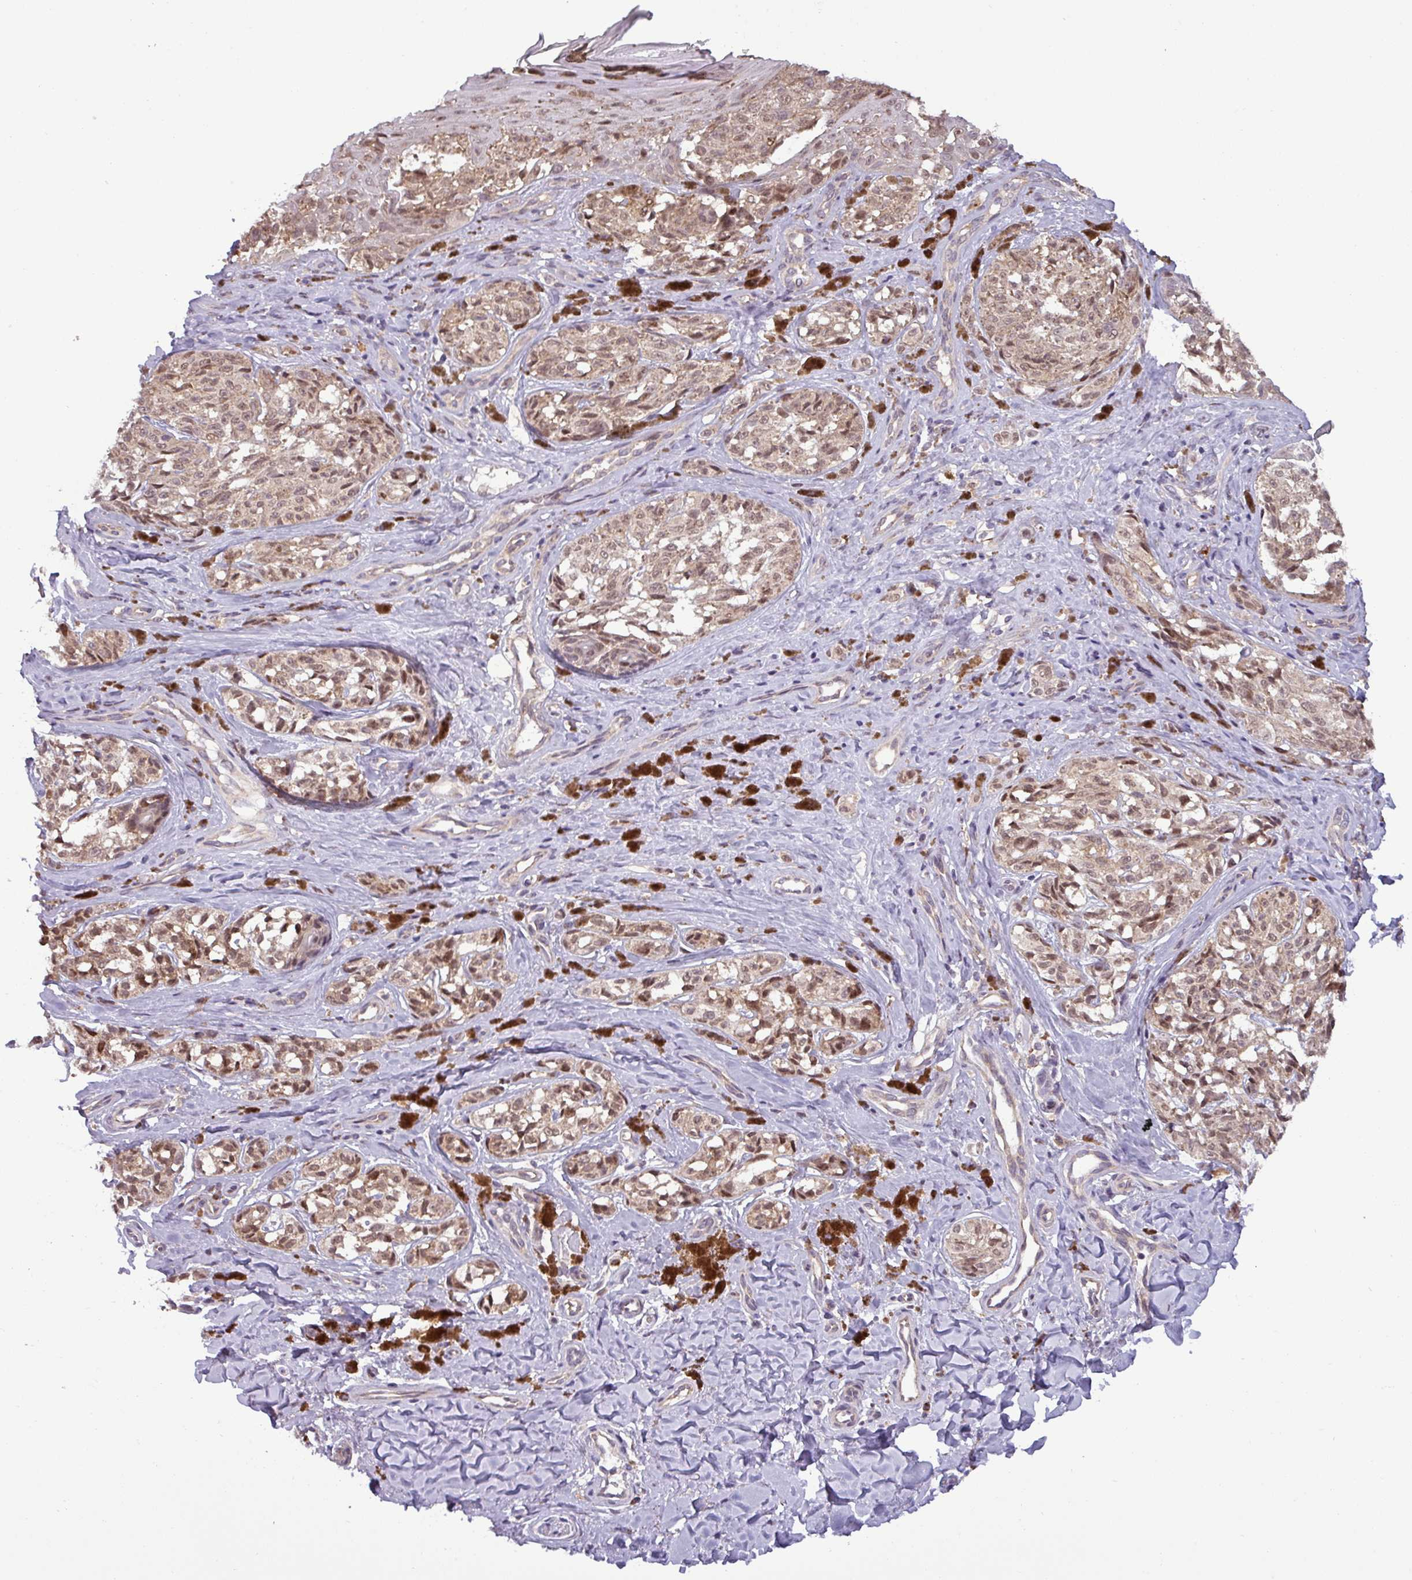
{"staining": {"intensity": "weak", "quantity": ">75%", "location": "cytoplasmic/membranous,nuclear"}, "tissue": "melanoma", "cell_type": "Tumor cells", "image_type": "cancer", "snomed": [{"axis": "morphology", "description": "Malignant melanoma, NOS"}, {"axis": "topography", "description": "Skin"}], "caption": "Immunohistochemical staining of melanoma reveals low levels of weak cytoplasmic/membranous and nuclear protein staining in about >75% of tumor cells.", "gene": "NPFFR1", "patient": {"sex": "female", "age": 65}}